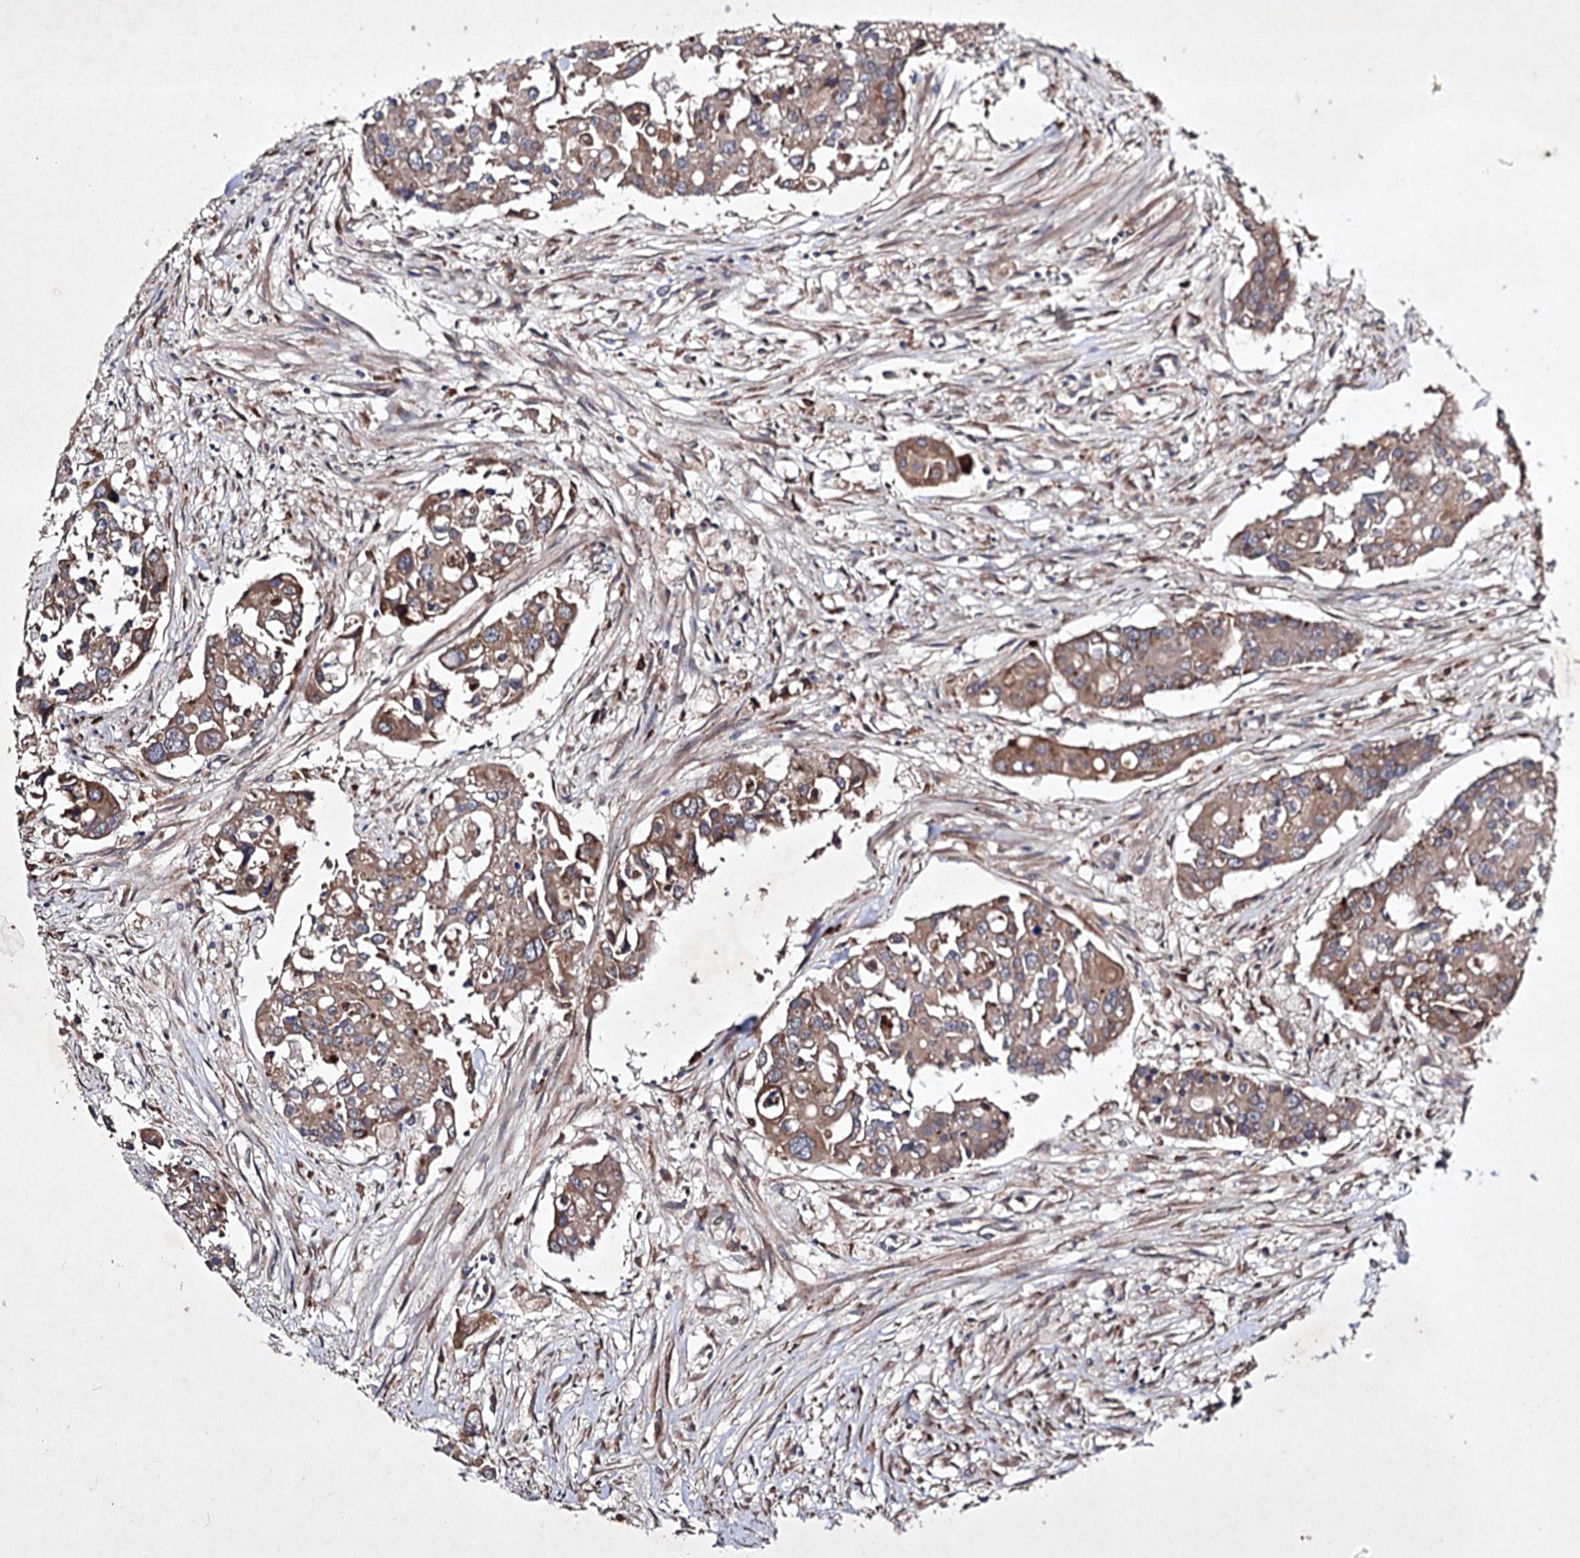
{"staining": {"intensity": "moderate", "quantity": ">75%", "location": "cytoplasmic/membranous"}, "tissue": "colorectal cancer", "cell_type": "Tumor cells", "image_type": "cancer", "snomed": [{"axis": "morphology", "description": "Adenocarcinoma, NOS"}, {"axis": "topography", "description": "Colon"}], "caption": "The image exhibits immunohistochemical staining of adenocarcinoma (colorectal). There is moderate cytoplasmic/membranous staining is identified in approximately >75% of tumor cells.", "gene": "ALG9", "patient": {"sex": "male", "age": 77}}